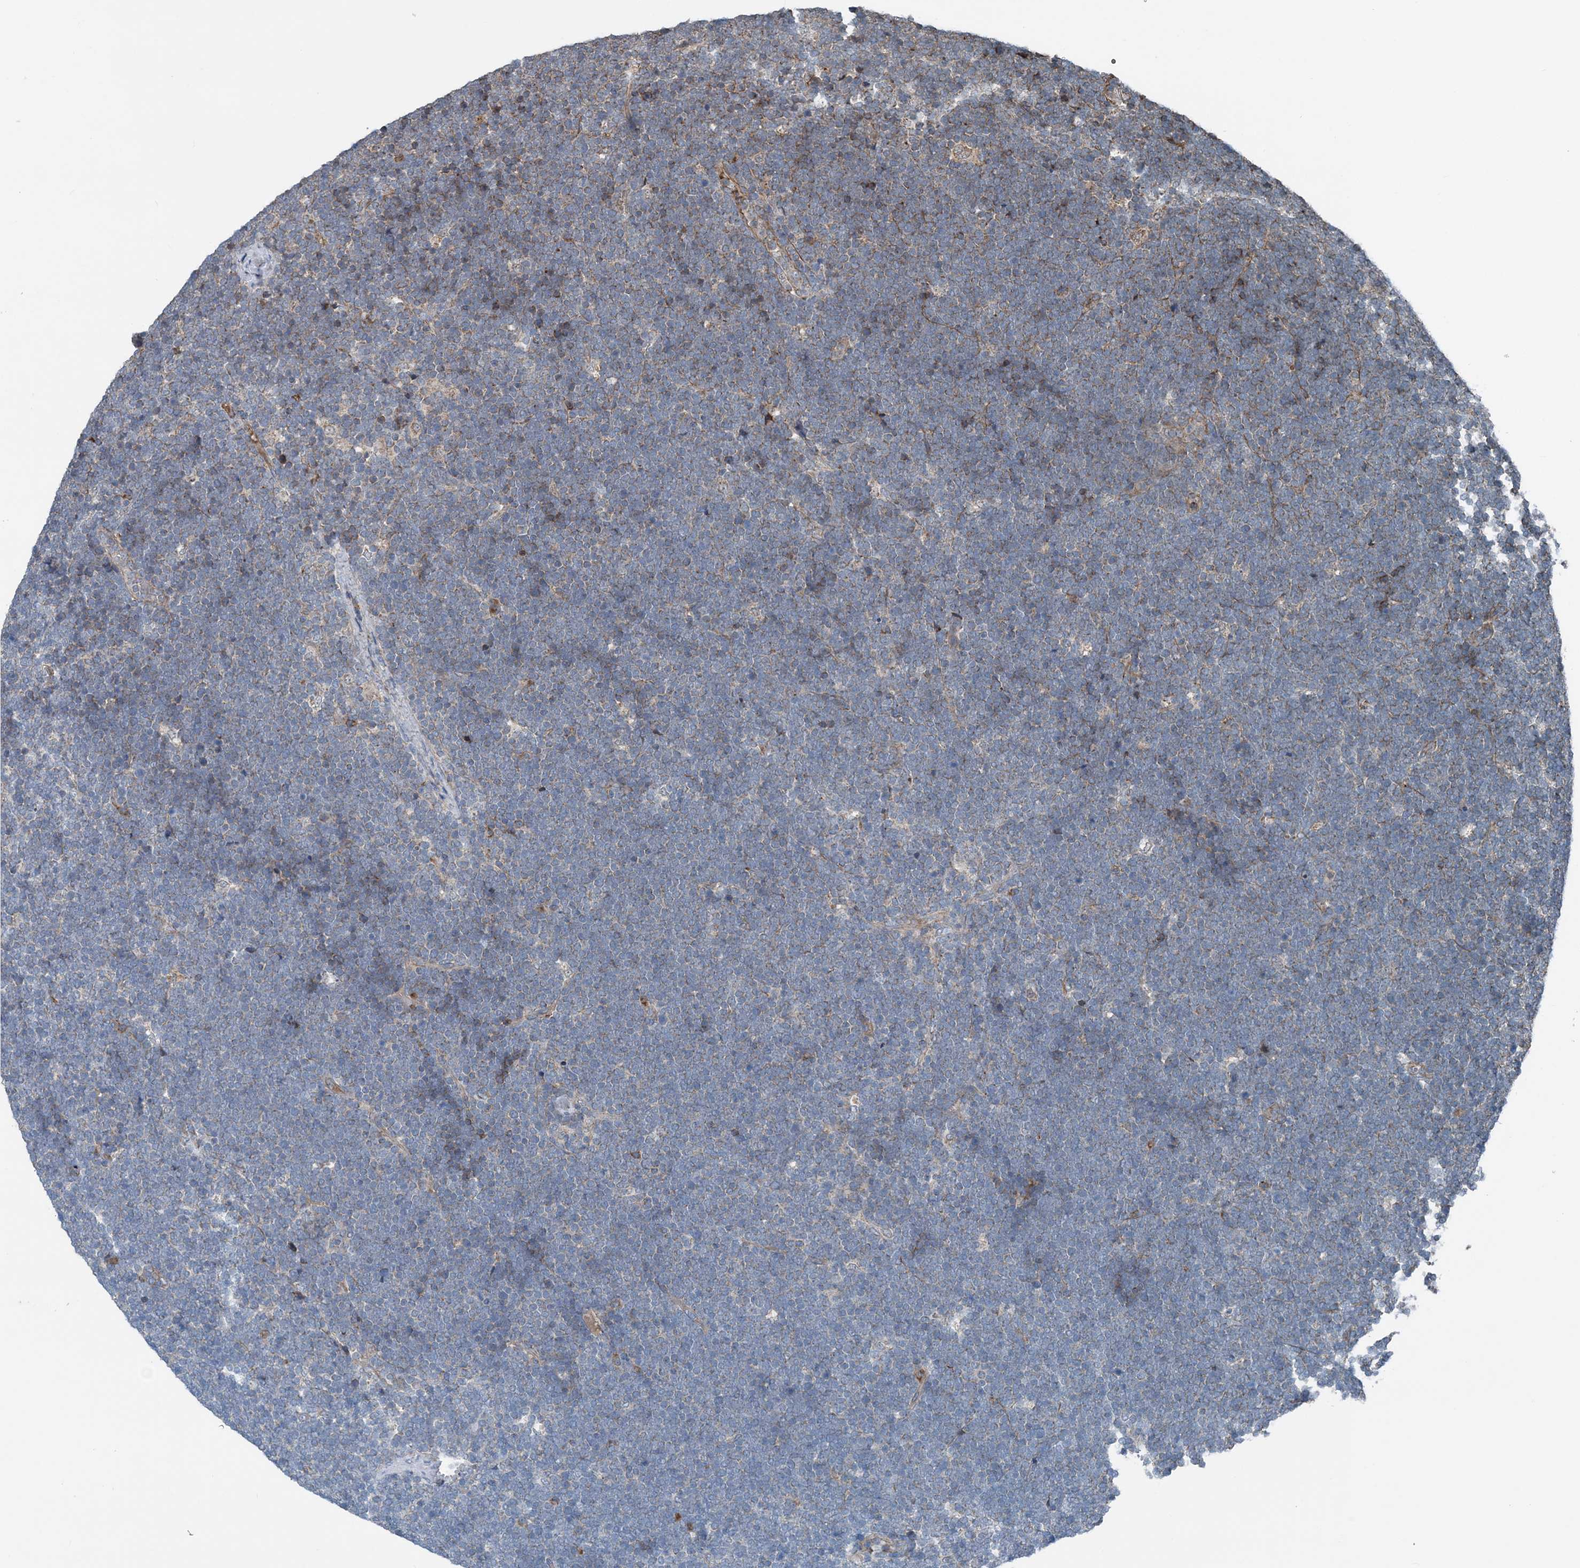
{"staining": {"intensity": "negative", "quantity": "none", "location": "none"}, "tissue": "lymphoma", "cell_type": "Tumor cells", "image_type": "cancer", "snomed": [{"axis": "morphology", "description": "Malignant lymphoma, non-Hodgkin's type, High grade"}, {"axis": "topography", "description": "Lymph node"}], "caption": "This is a image of IHC staining of lymphoma, which shows no staining in tumor cells. (DAB immunohistochemistry visualized using brightfield microscopy, high magnification).", "gene": "NDUFA2", "patient": {"sex": "male", "age": 13}}